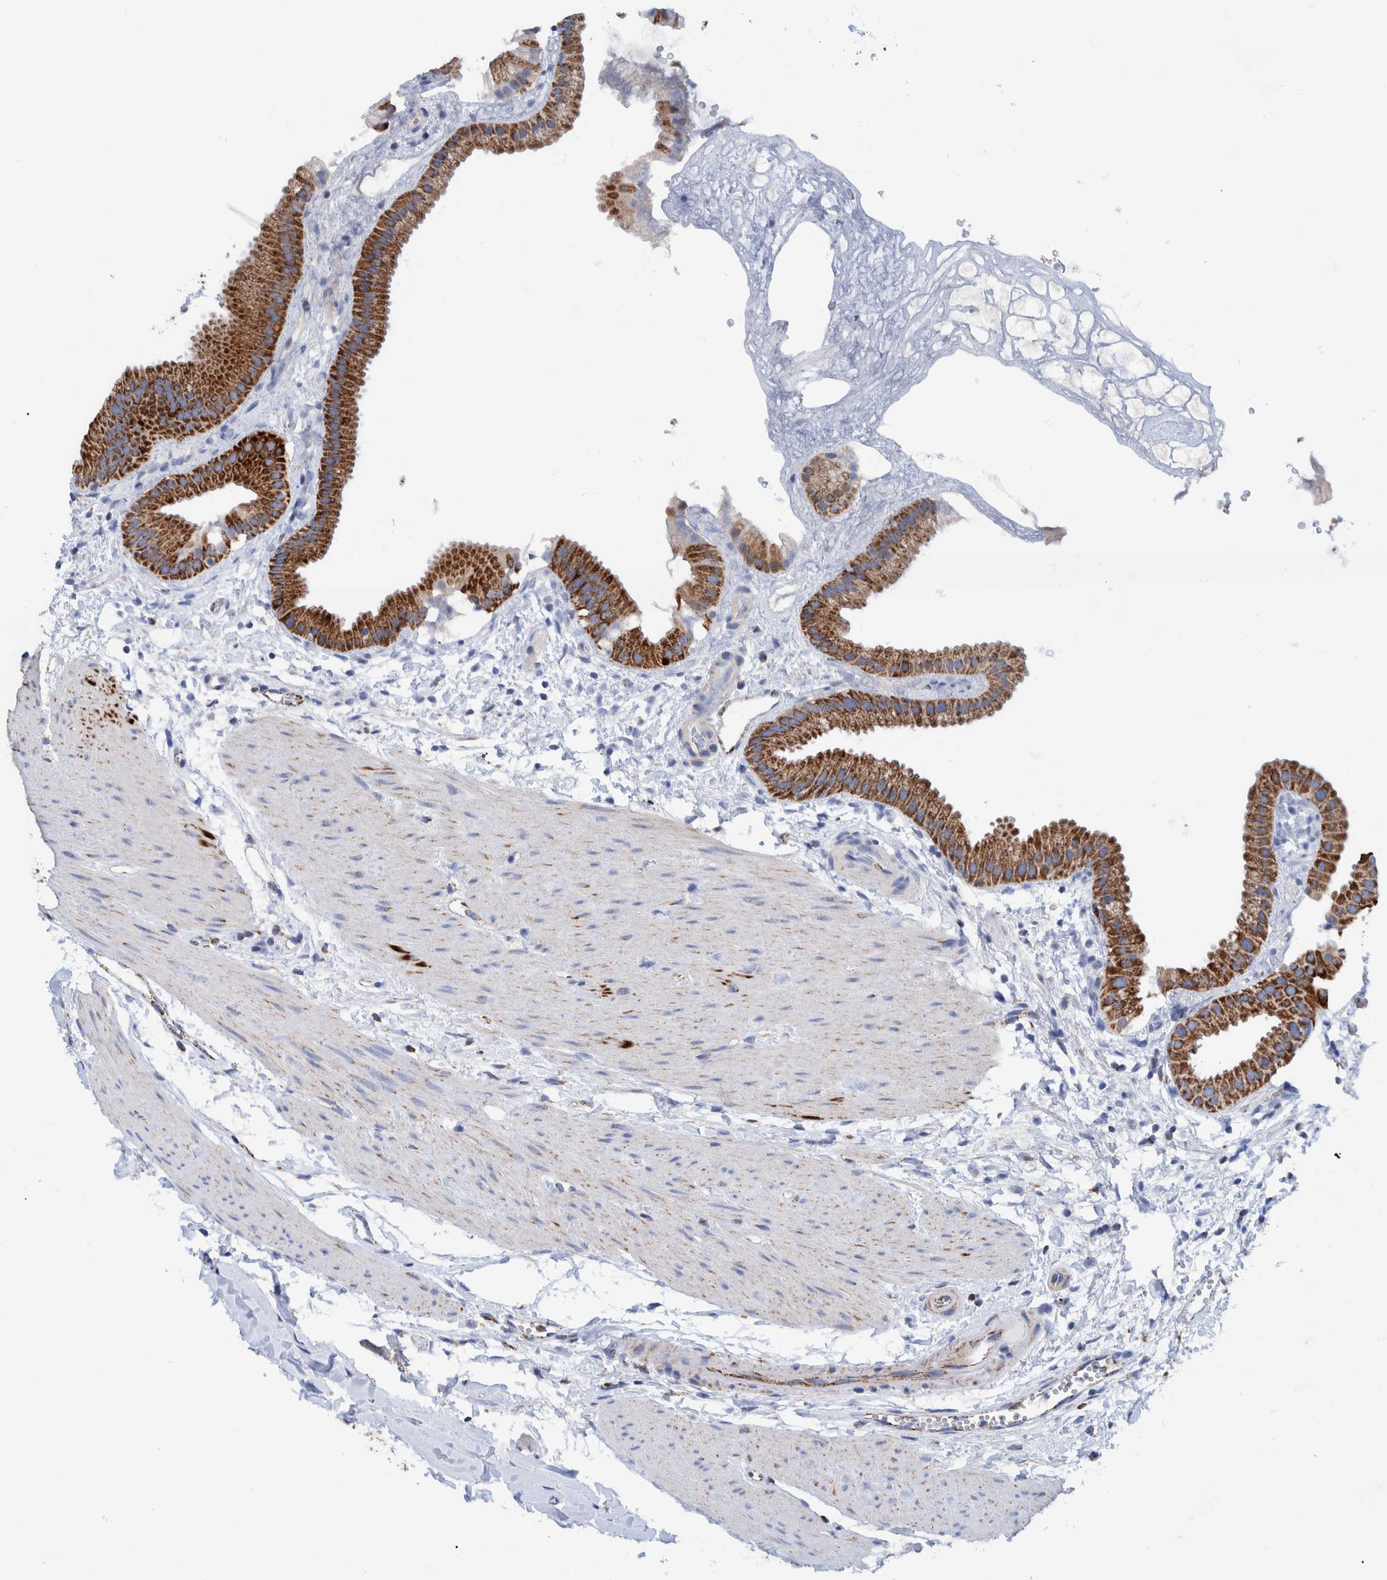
{"staining": {"intensity": "strong", "quantity": ">75%", "location": "cytoplasmic/membranous"}, "tissue": "gallbladder", "cell_type": "Glandular cells", "image_type": "normal", "snomed": [{"axis": "morphology", "description": "Normal tissue, NOS"}, {"axis": "topography", "description": "Gallbladder"}], "caption": "Normal gallbladder reveals strong cytoplasmic/membranous staining in approximately >75% of glandular cells, visualized by immunohistochemistry.", "gene": "DECR1", "patient": {"sex": "female", "age": 64}}